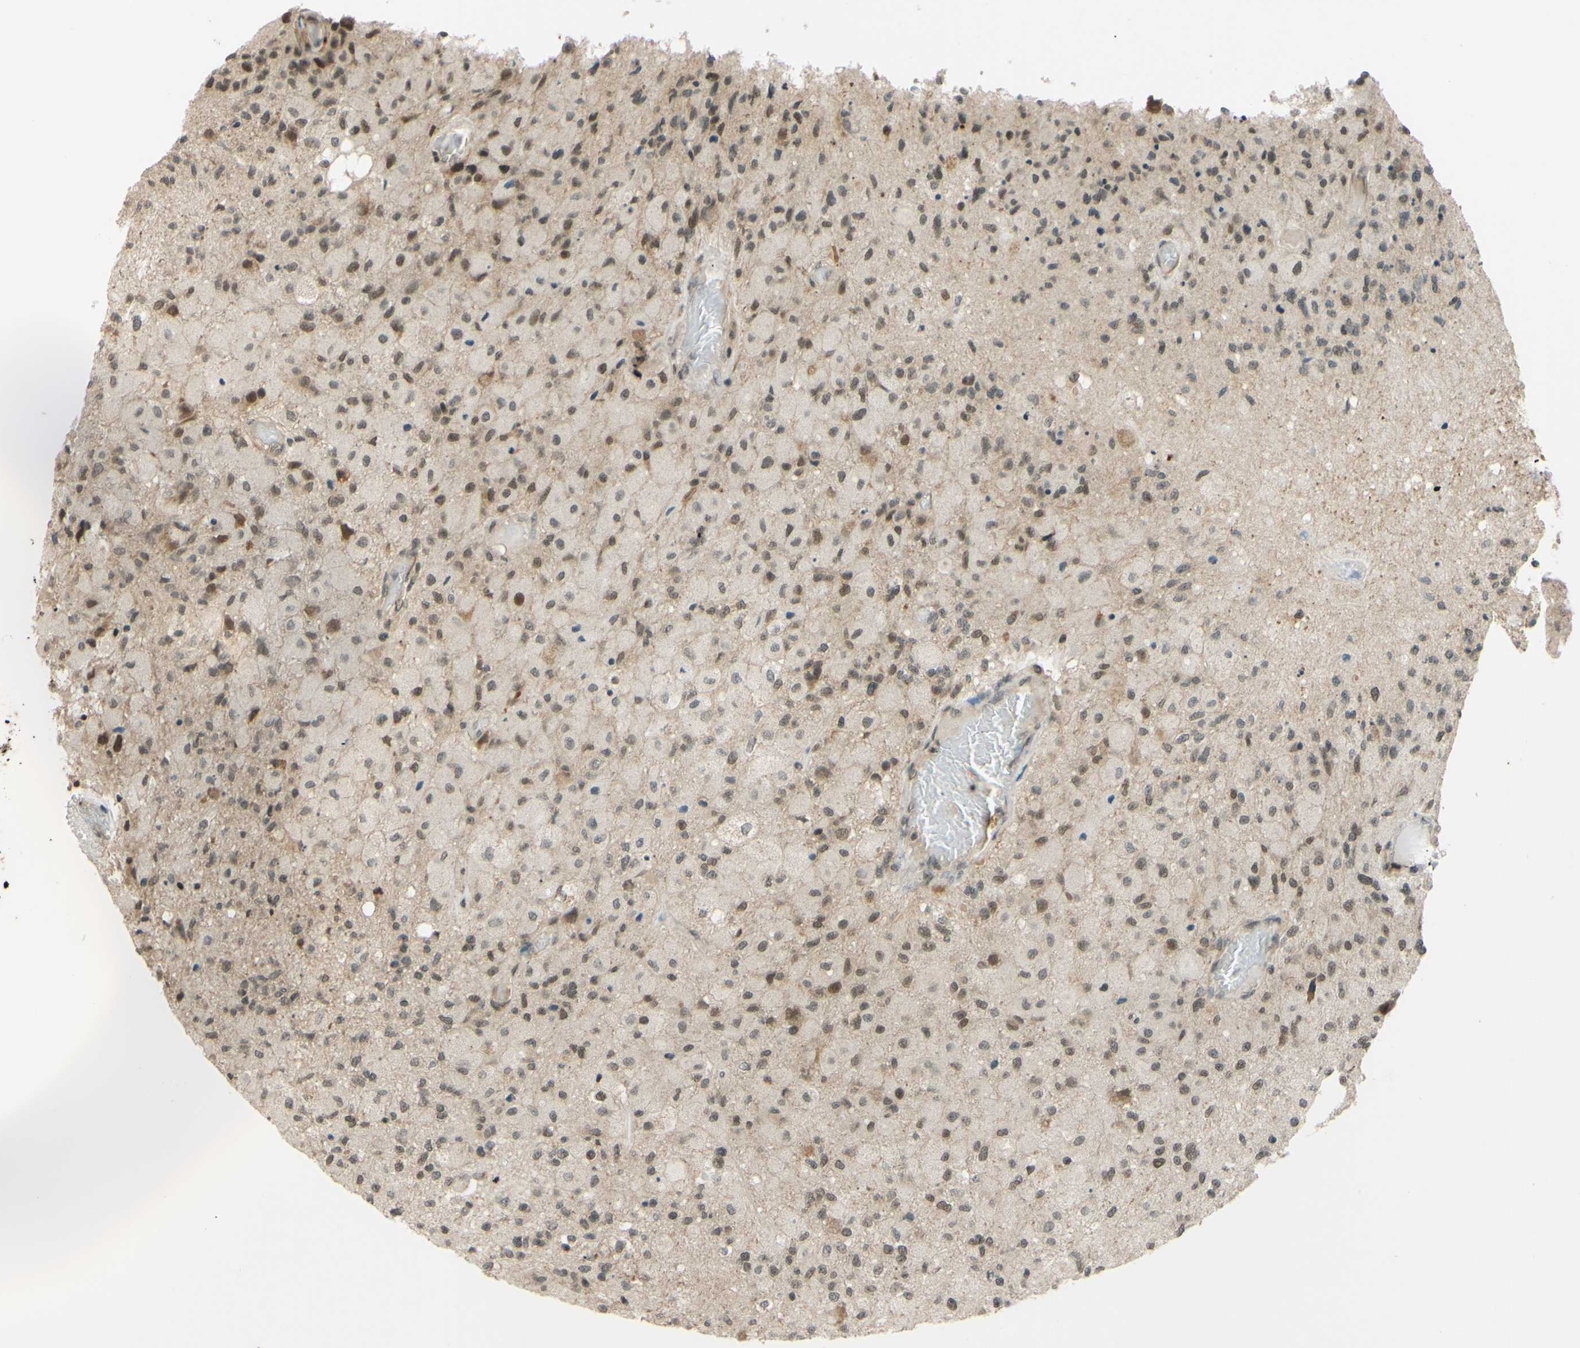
{"staining": {"intensity": "moderate", "quantity": ">75%", "location": "nuclear"}, "tissue": "glioma", "cell_type": "Tumor cells", "image_type": "cancer", "snomed": [{"axis": "morphology", "description": "Normal tissue, NOS"}, {"axis": "morphology", "description": "Glioma, malignant, High grade"}, {"axis": "topography", "description": "Cerebral cortex"}], "caption": "Immunohistochemistry of human glioma demonstrates medium levels of moderate nuclear staining in approximately >75% of tumor cells. Immunohistochemistry stains the protein in brown and the nuclei are stained blue.", "gene": "SMARCB1", "patient": {"sex": "male", "age": 77}}